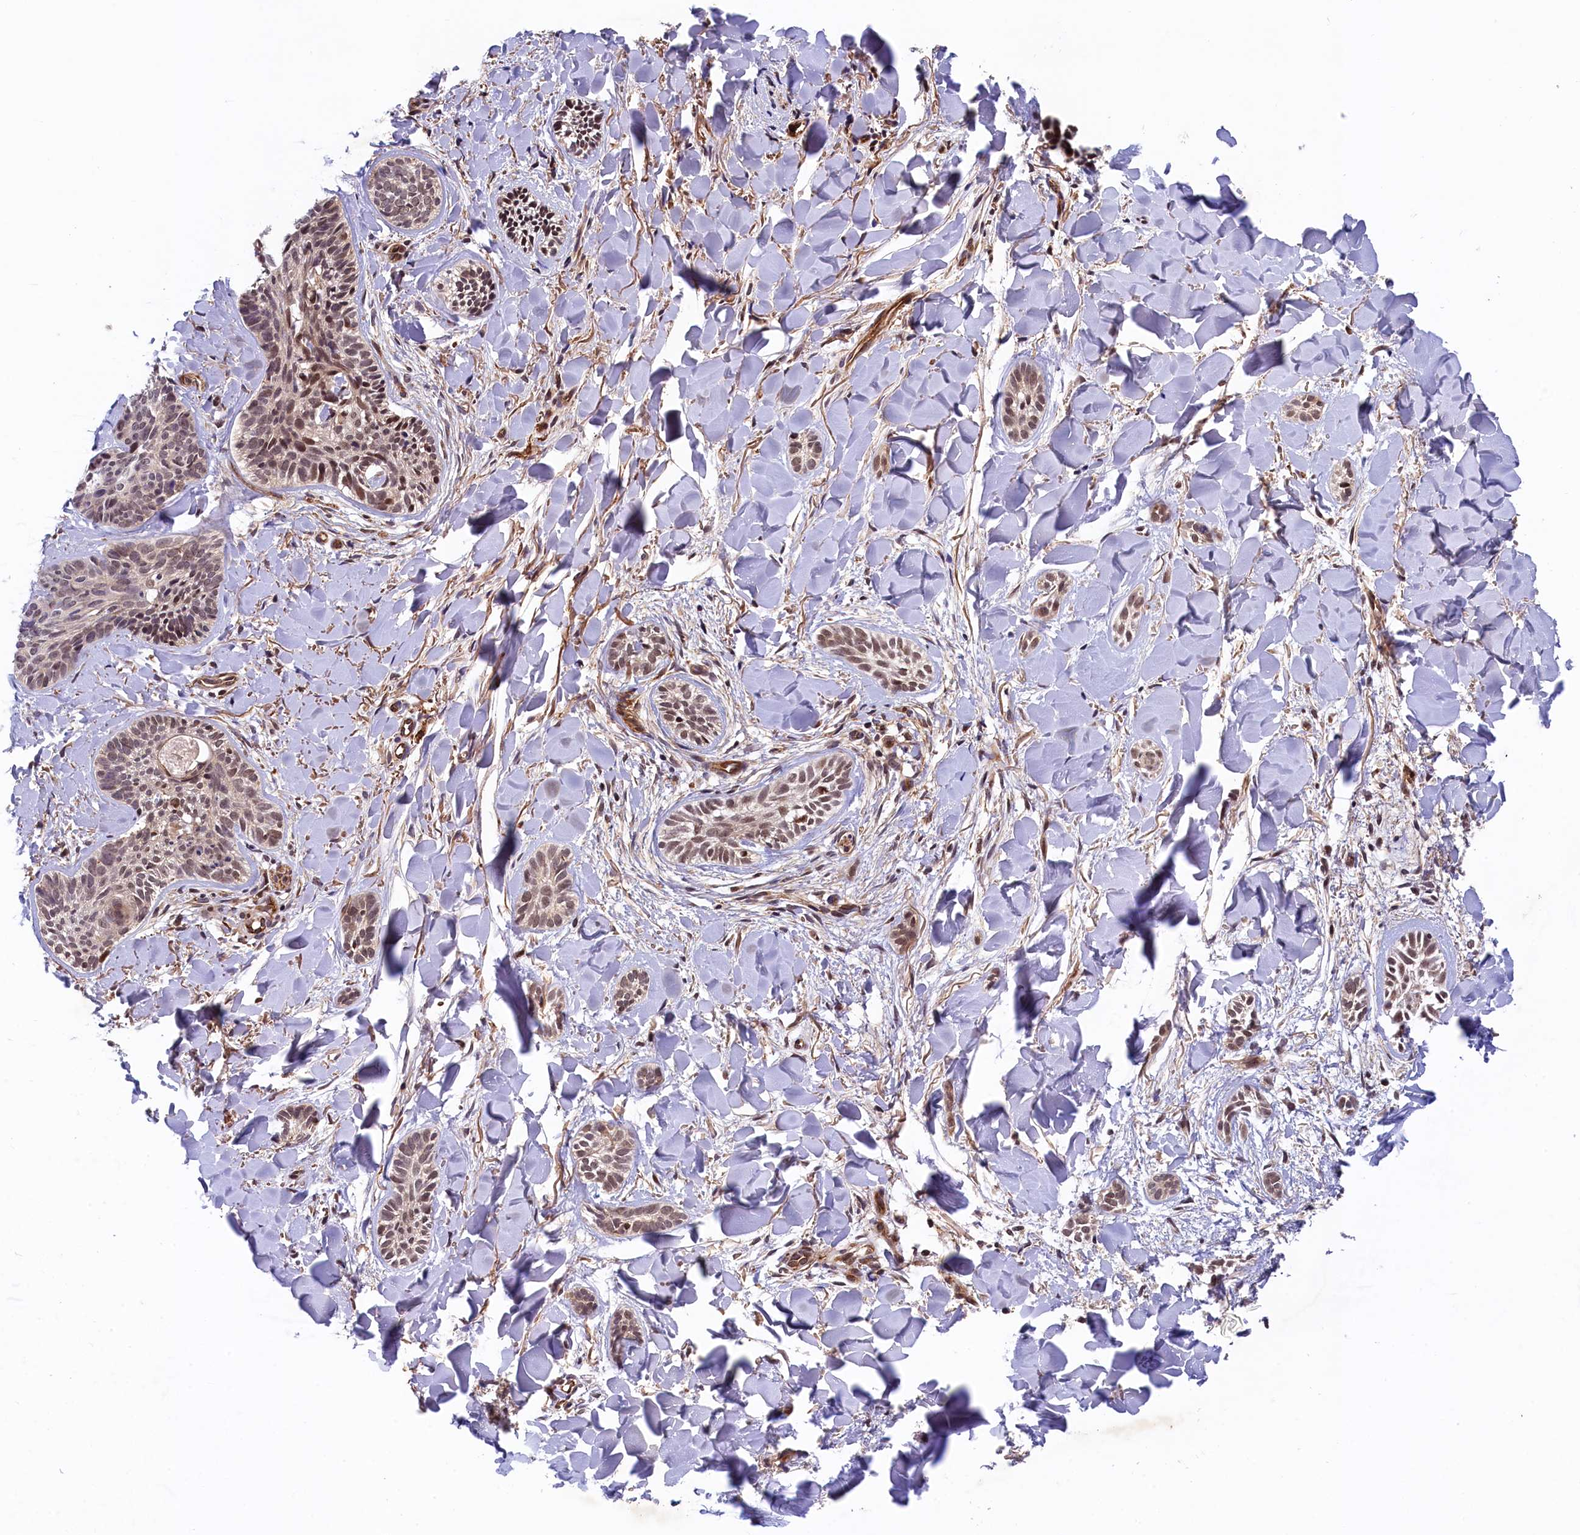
{"staining": {"intensity": "weak", "quantity": ">75%", "location": "nuclear"}, "tissue": "skin cancer", "cell_type": "Tumor cells", "image_type": "cancer", "snomed": [{"axis": "morphology", "description": "Basal cell carcinoma"}, {"axis": "topography", "description": "Skin"}], "caption": "The histopathology image reveals a brown stain indicating the presence of a protein in the nuclear of tumor cells in skin basal cell carcinoma.", "gene": "ARL14EP", "patient": {"sex": "female", "age": 59}}